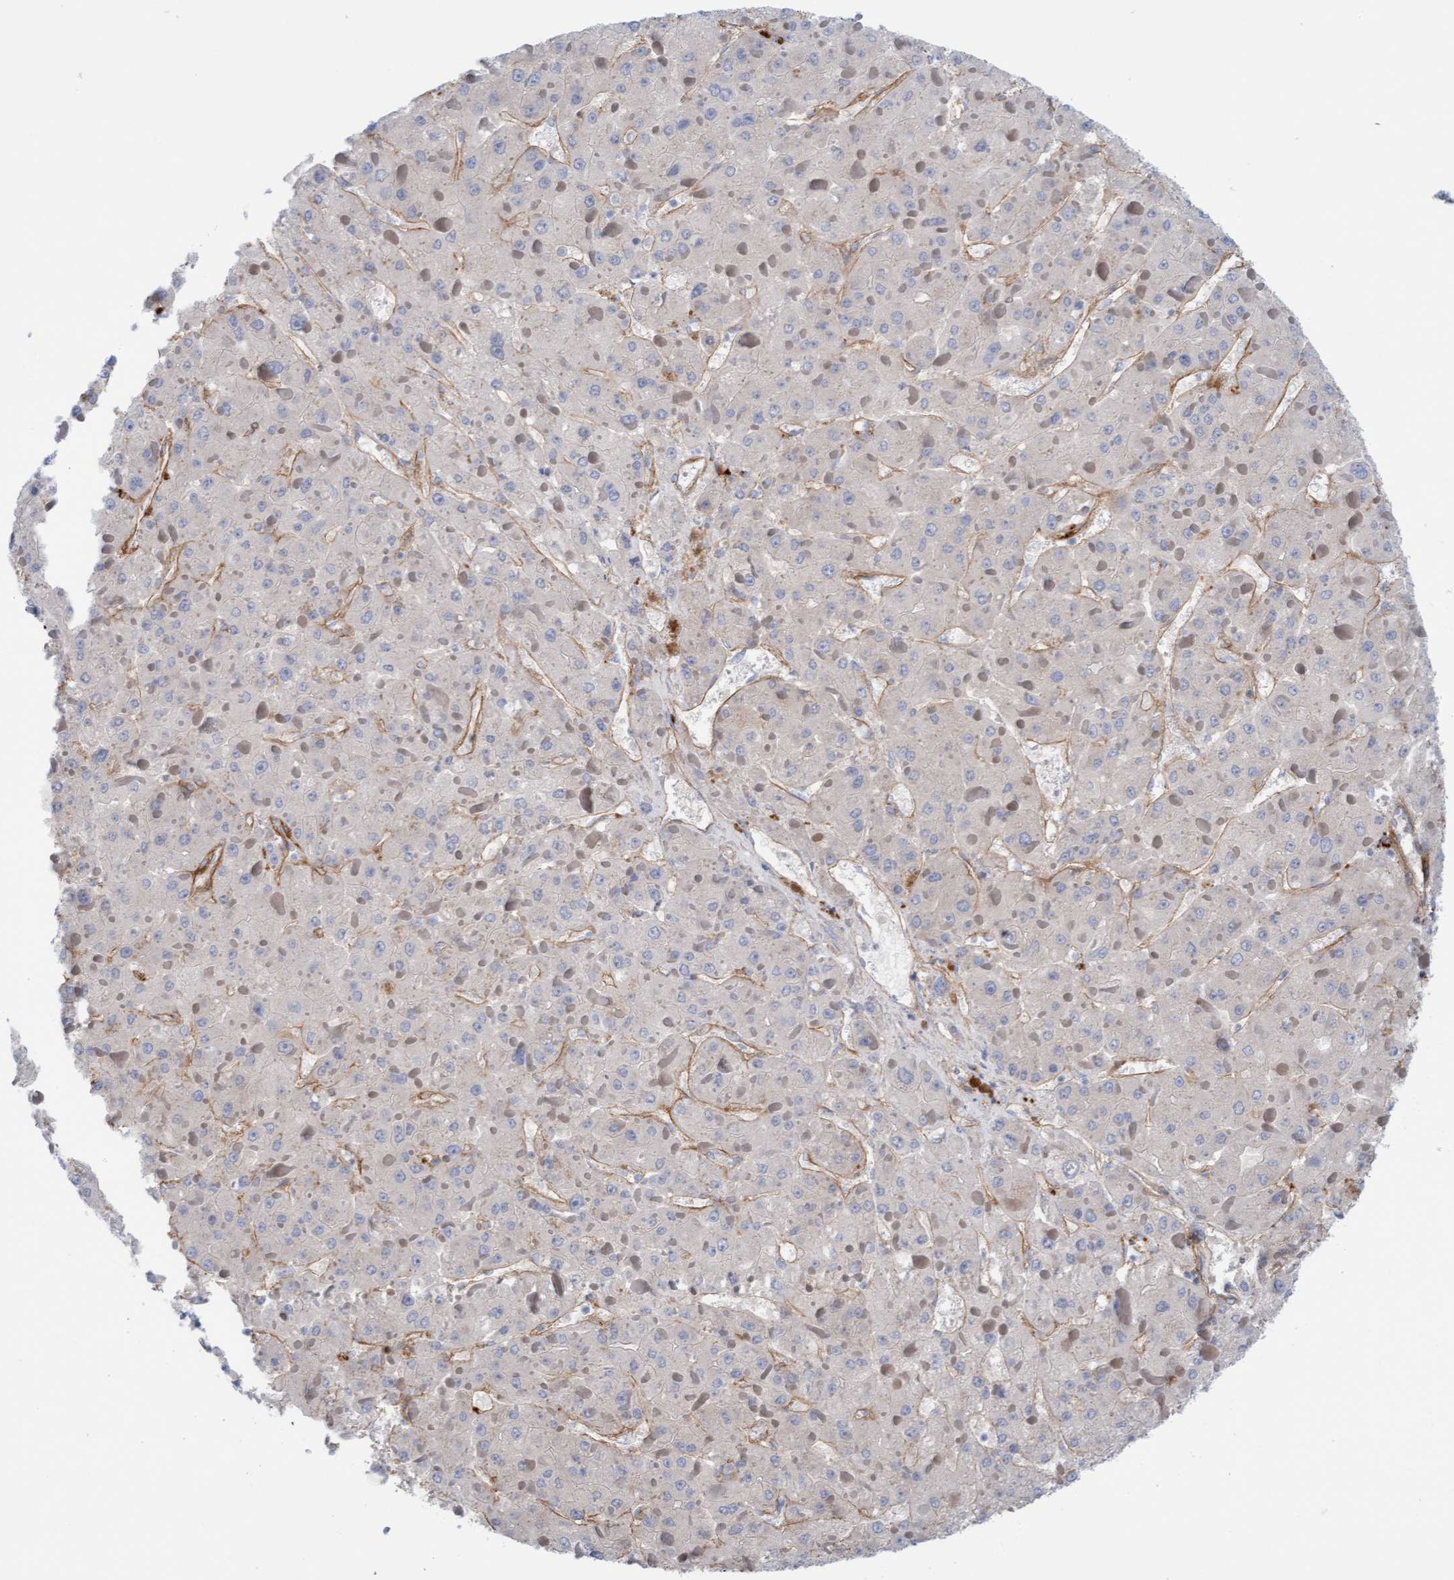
{"staining": {"intensity": "moderate", "quantity": "<25%", "location": "cytoplasmic/membranous"}, "tissue": "liver cancer", "cell_type": "Tumor cells", "image_type": "cancer", "snomed": [{"axis": "morphology", "description": "Carcinoma, Hepatocellular, NOS"}, {"axis": "topography", "description": "Liver"}], "caption": "Liver cancer tissue reveals moderate cytoplasmic/membranous expression in about <25% of tumor cells, visualized by immunohistochemistry.", "gene": "CDK5RAP3", "patient": {"sex": "female", "age": 73}}